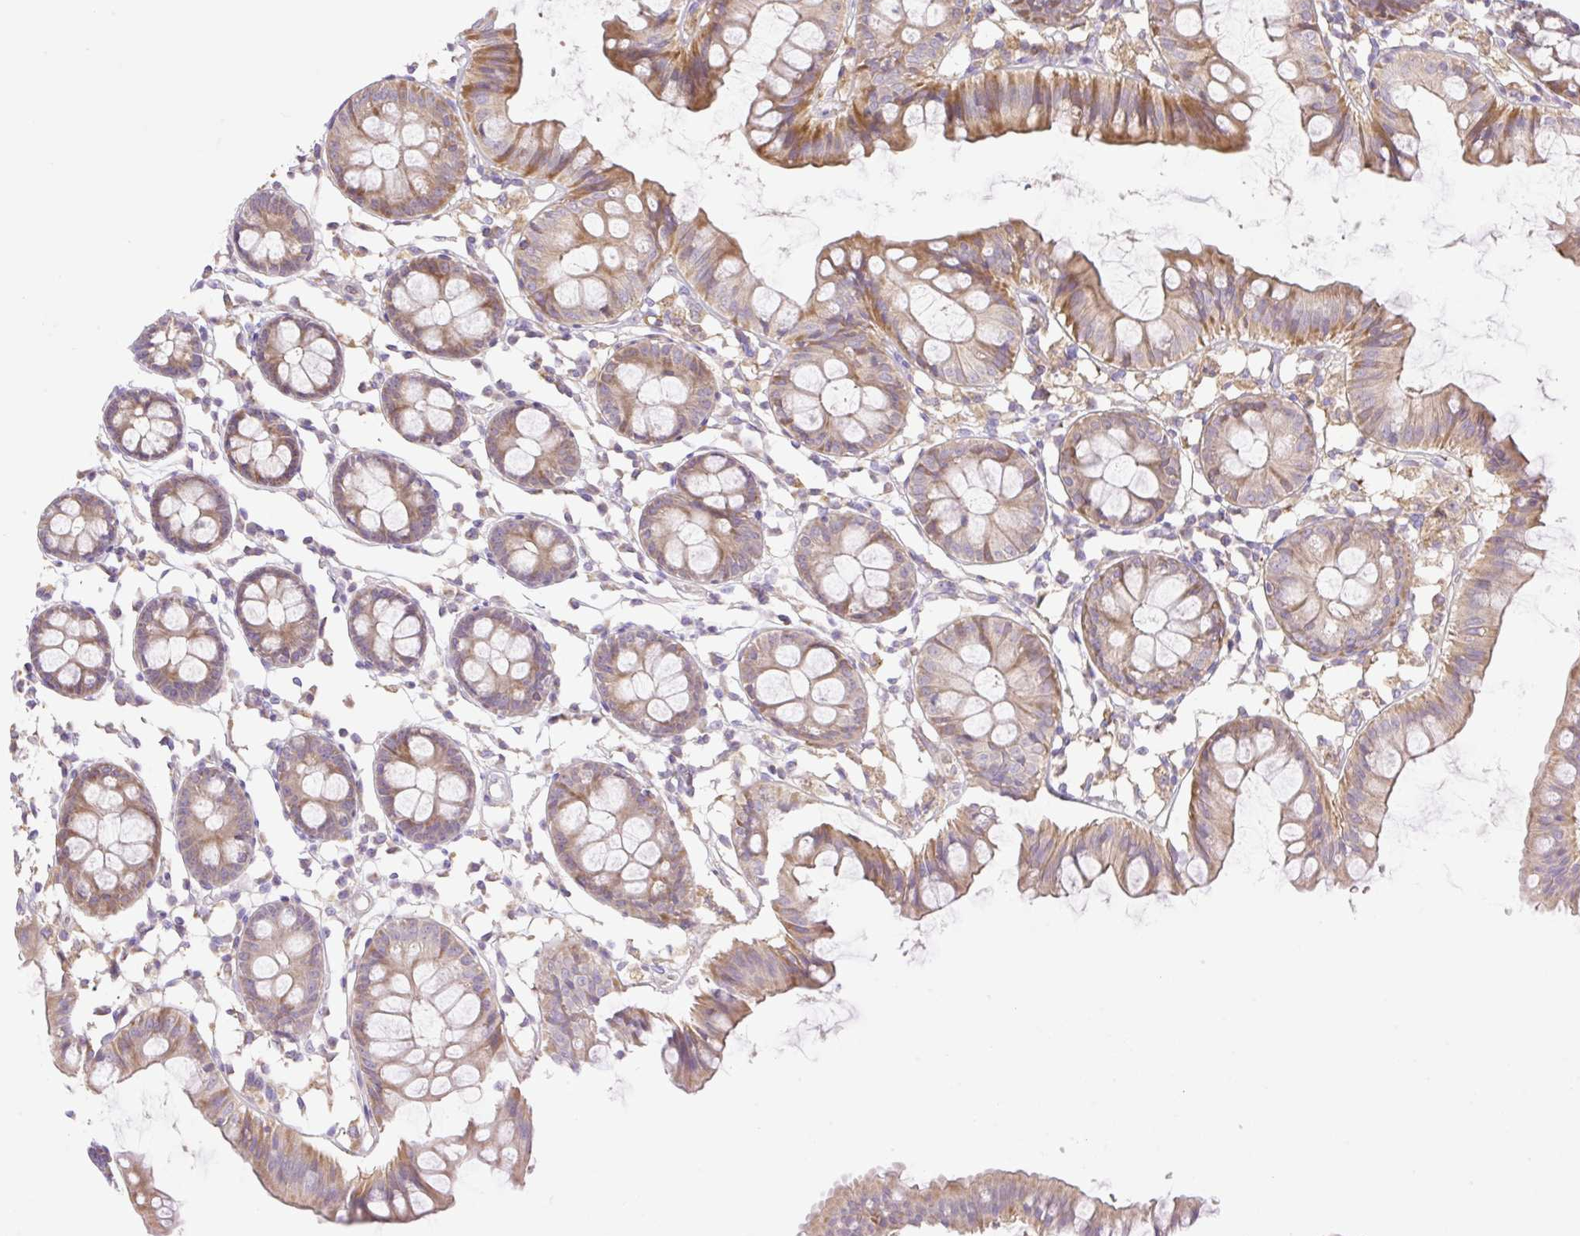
{"staining": {"intensity": "weak", "quantity": ">75%", "location": "cytoplasmic/membranous"}, "tissue": "colon", "cell_type": "Endothelial cells", "image_type": "normal", "snomed": [{"axis": "morphology", "description": "Normal tissue, NOS"}, {"axis": "topography", "description": "Colon"}], "caption": "Immunohistochemical staining of benign human colon shows >75% levels of weak cytoplasmic/membranous protein staining in about >75% of endothelial cells.", "gene": "VPS25", "patient": {"sex": "female", "age": 84}}